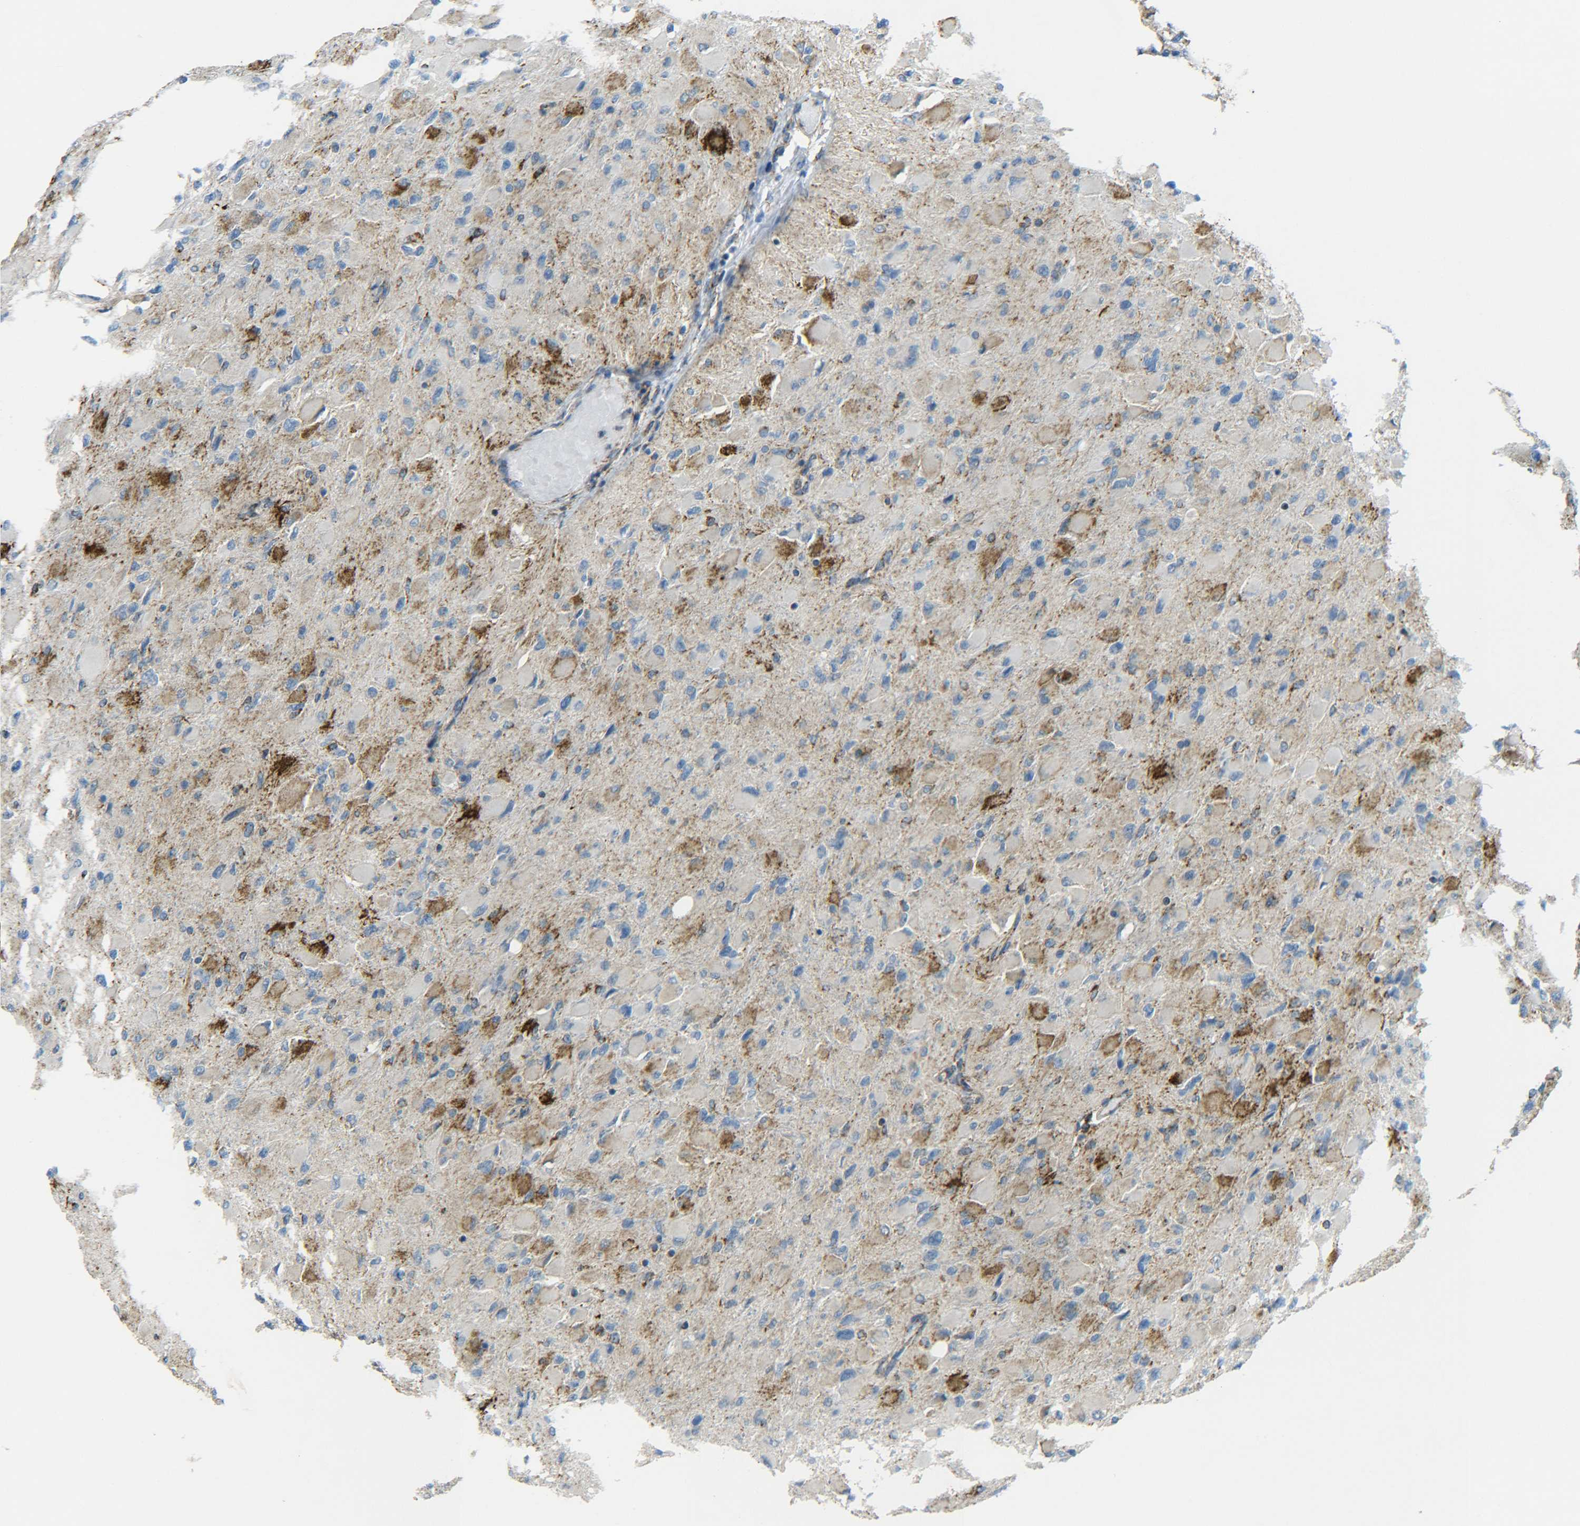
{"staining": {"intensity": "moderate", "quantity": ">75%", "location": "cytoplasmic/membranous"}, "tissue": "glioma", "cell_type": "Tumor cells", "image_type": "cancer", "snomed": [{"axis": "morphology", "description": "Glioma, malignant, High grade"}, {"axis": "topography", "description": "Cerebral cortex"}], "caption": "DAB immunohistochemical staining of glioma exhibits moderate cytoplasmic/membranous protein expression in approximately >75% of tumor cells. (DAB IHC with brightfield microscopy, high magnification).", "gene": "CYB5R1", "patient": {"sex": "female", "age": 36}}